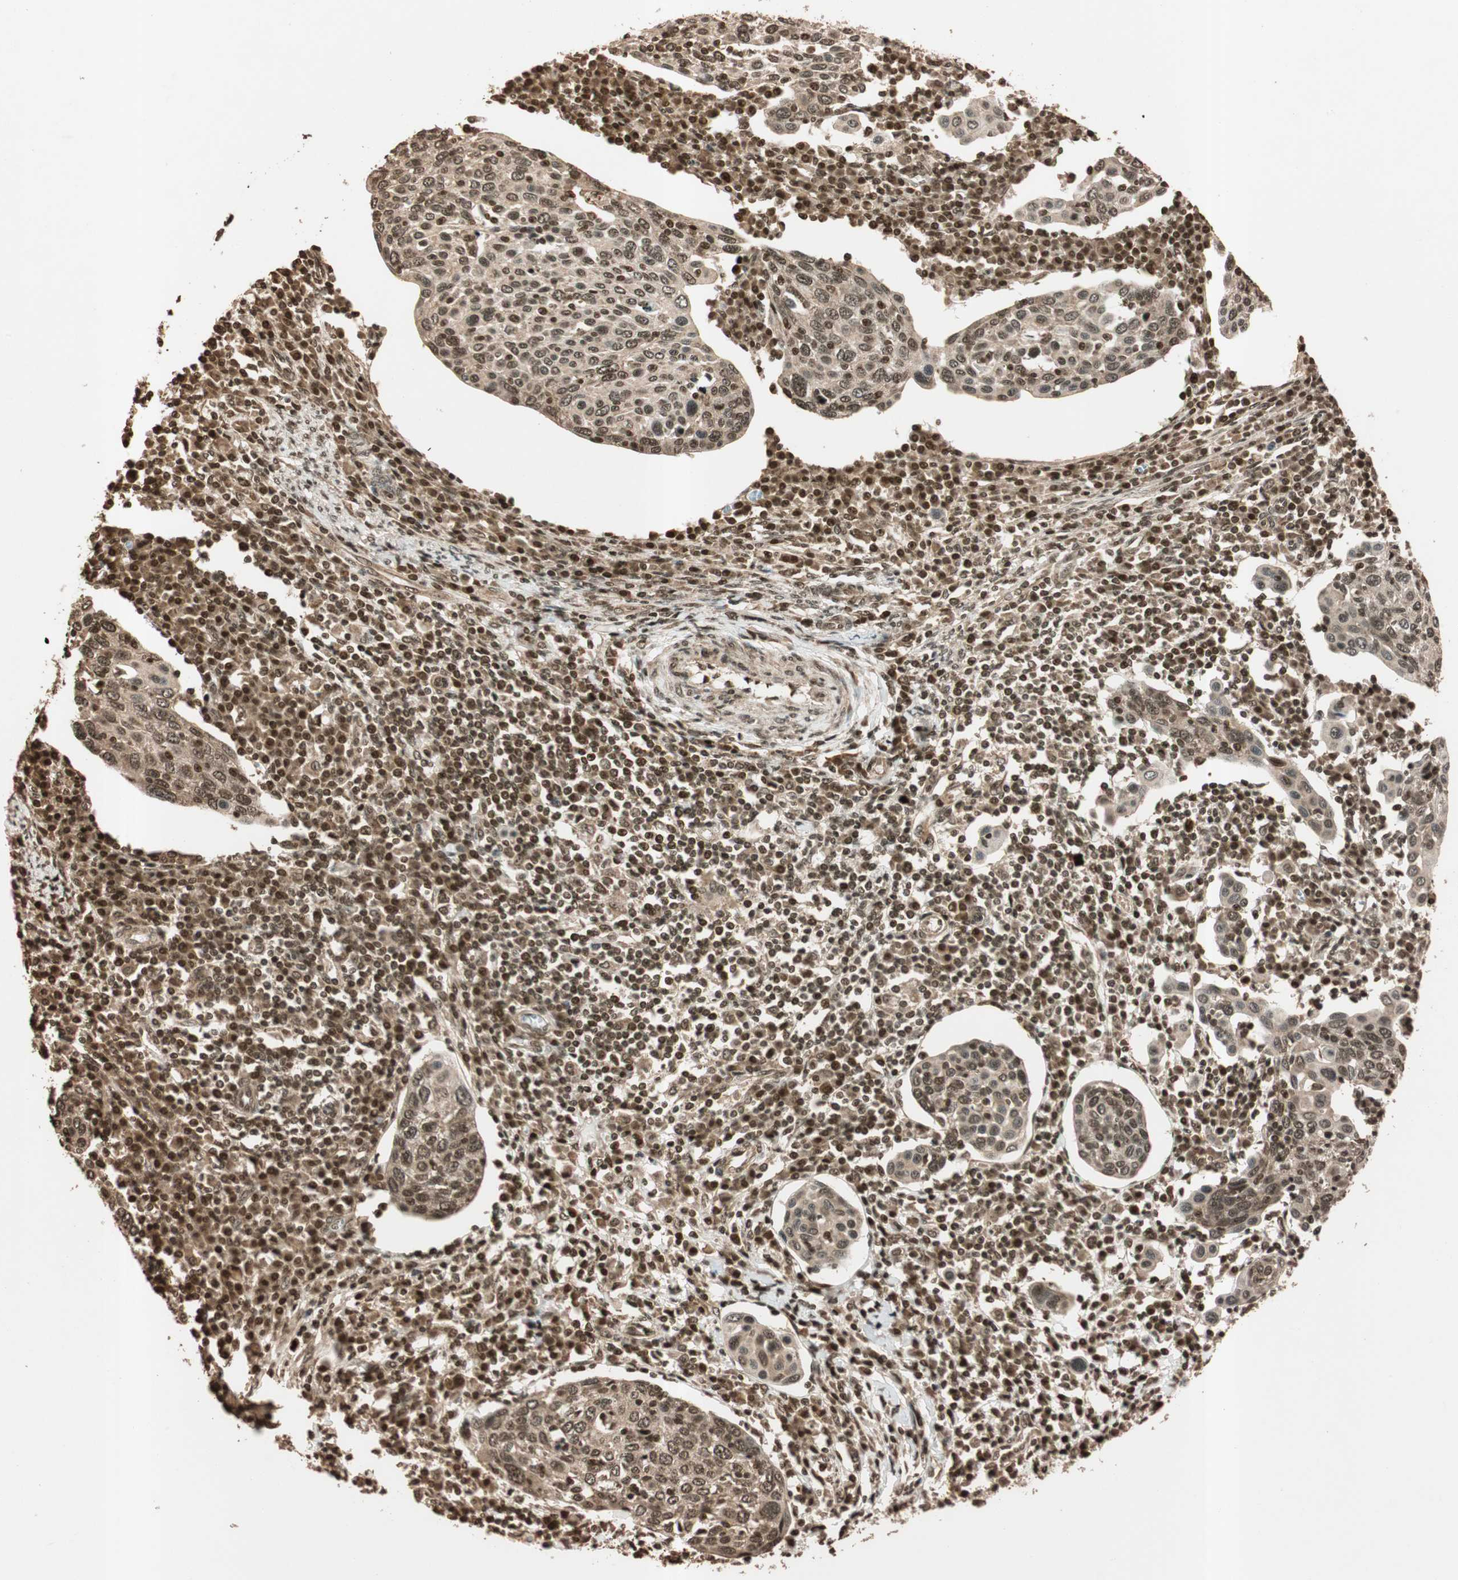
{"staining": {"intensity": "moderate", "quantity": ">75%", "location": "nuclear"}, "tissue": "cervical cancer", "cell_type": "Tumor cells", "image_type": "cancer", "snomed": [{"axis": "morphology", "description": "Squamous cell carcinoma, NOS"}, {"axis": "topography", "description": "Cervix"}], "caption": "An IHC image of tumor tissue is shown. Protein staining in brown labels moderate nuclear positivity in cervical cancer (squamous cell carcinoma) within tumor cells. (Stains: DAB in brown, nuclei in blue, Microscopy: brightfield microscopy at high magnification).", "gene": "ALKBH5", "patient": {"sex": "female", "age": 40}}